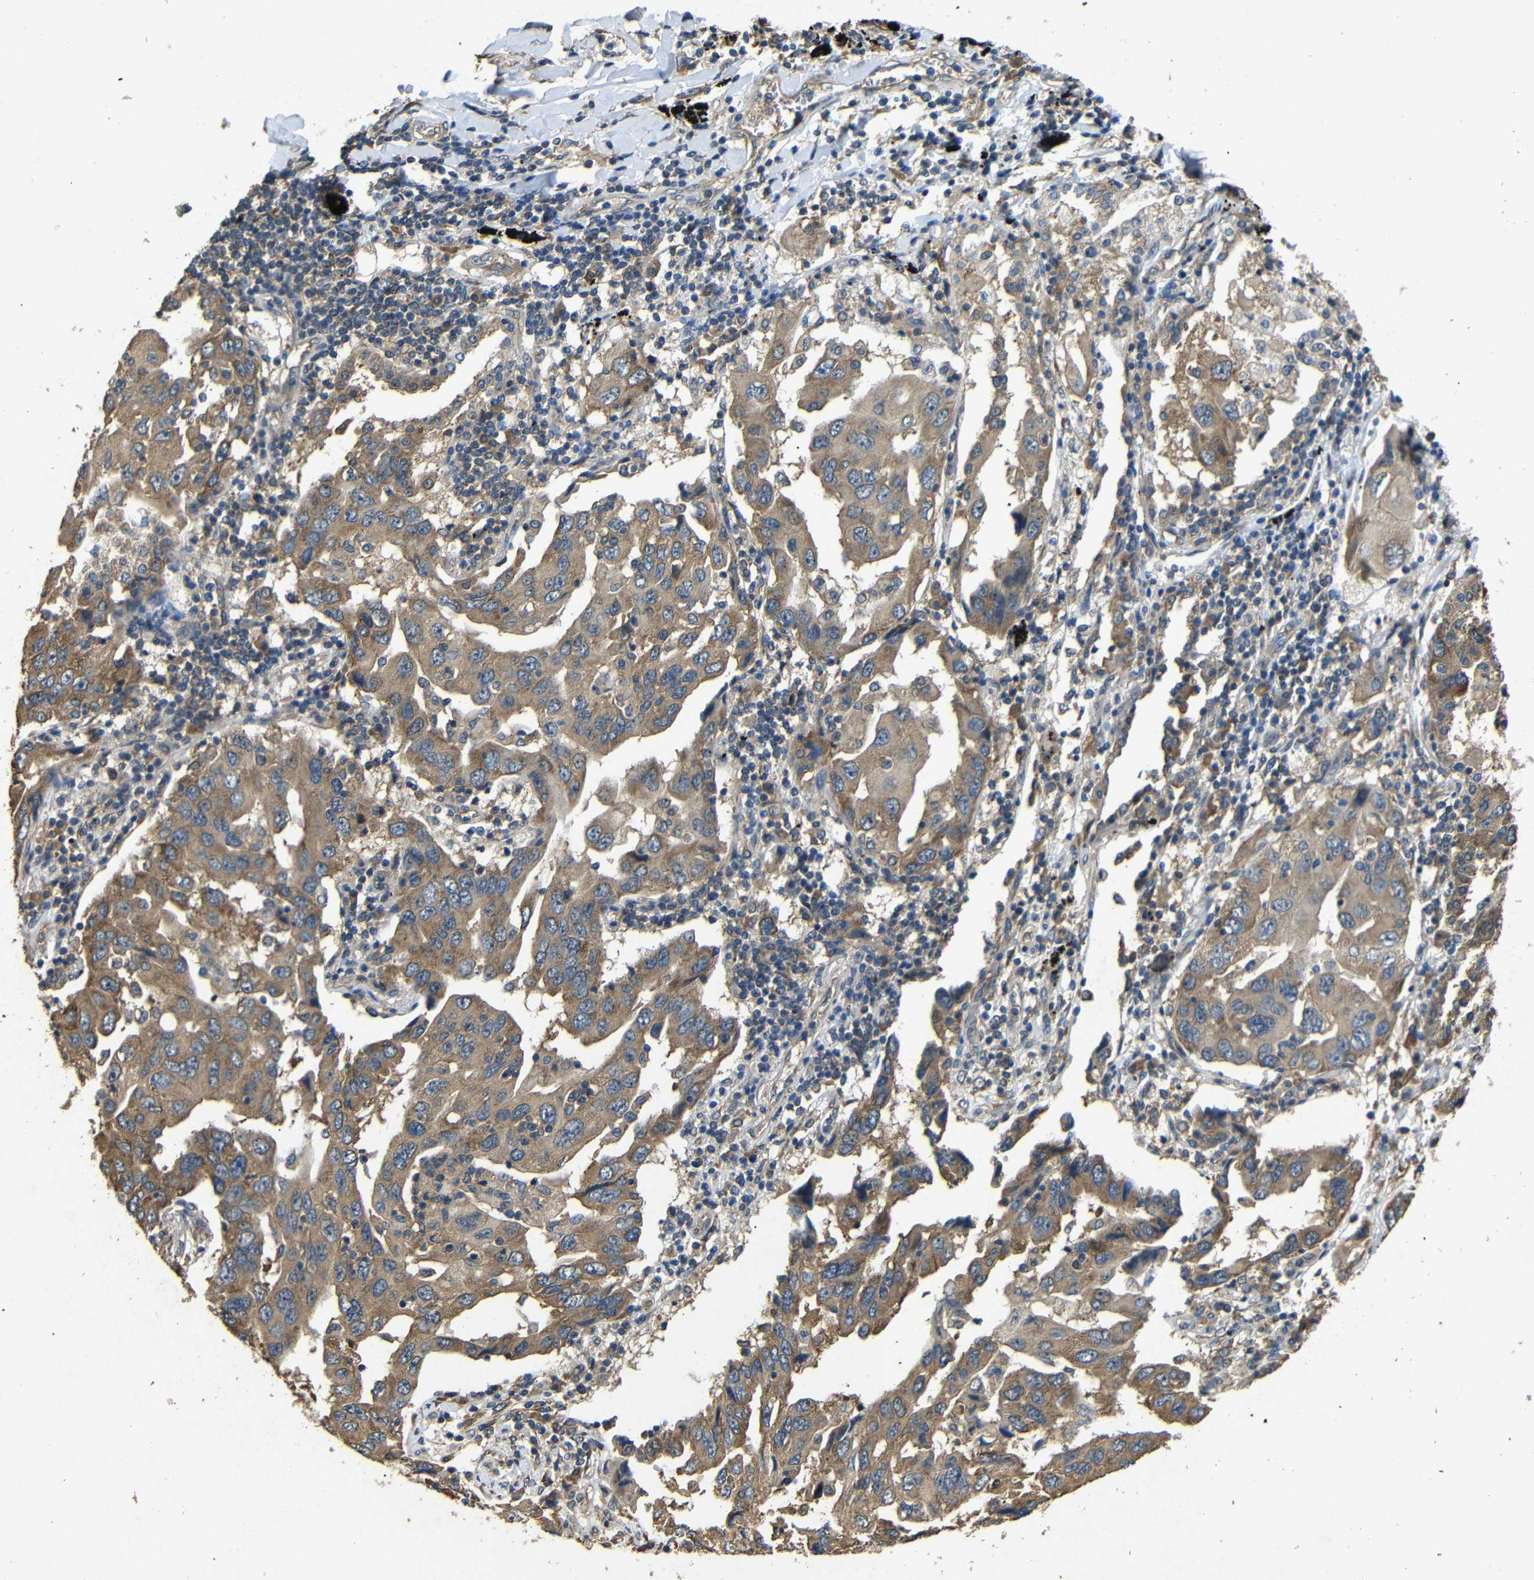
{"staining": {"intensity": "moderate", "quantity": ">75%", "location": "cytoplasmic/membranous"}, "tissue": "lung cancer", "cell_type": "Tumor cells", "image_type": "cancer", "snomed": [{"axis": "morphology", "description": "Adenocarcinoma, NOS"}, {"axis": "topography", "description": "Lung"}], "caption": "This histopathology image displays lung cancer (adenocarcinoma) stained with IHC to label a protein in brown. The cytoplasmic/membranous of tumor cells show moderate positivity for the protein. Nuclei are counter-stained blue.", "gene": "BNIP3", "patient": {"sex": "female", "age": 65}}